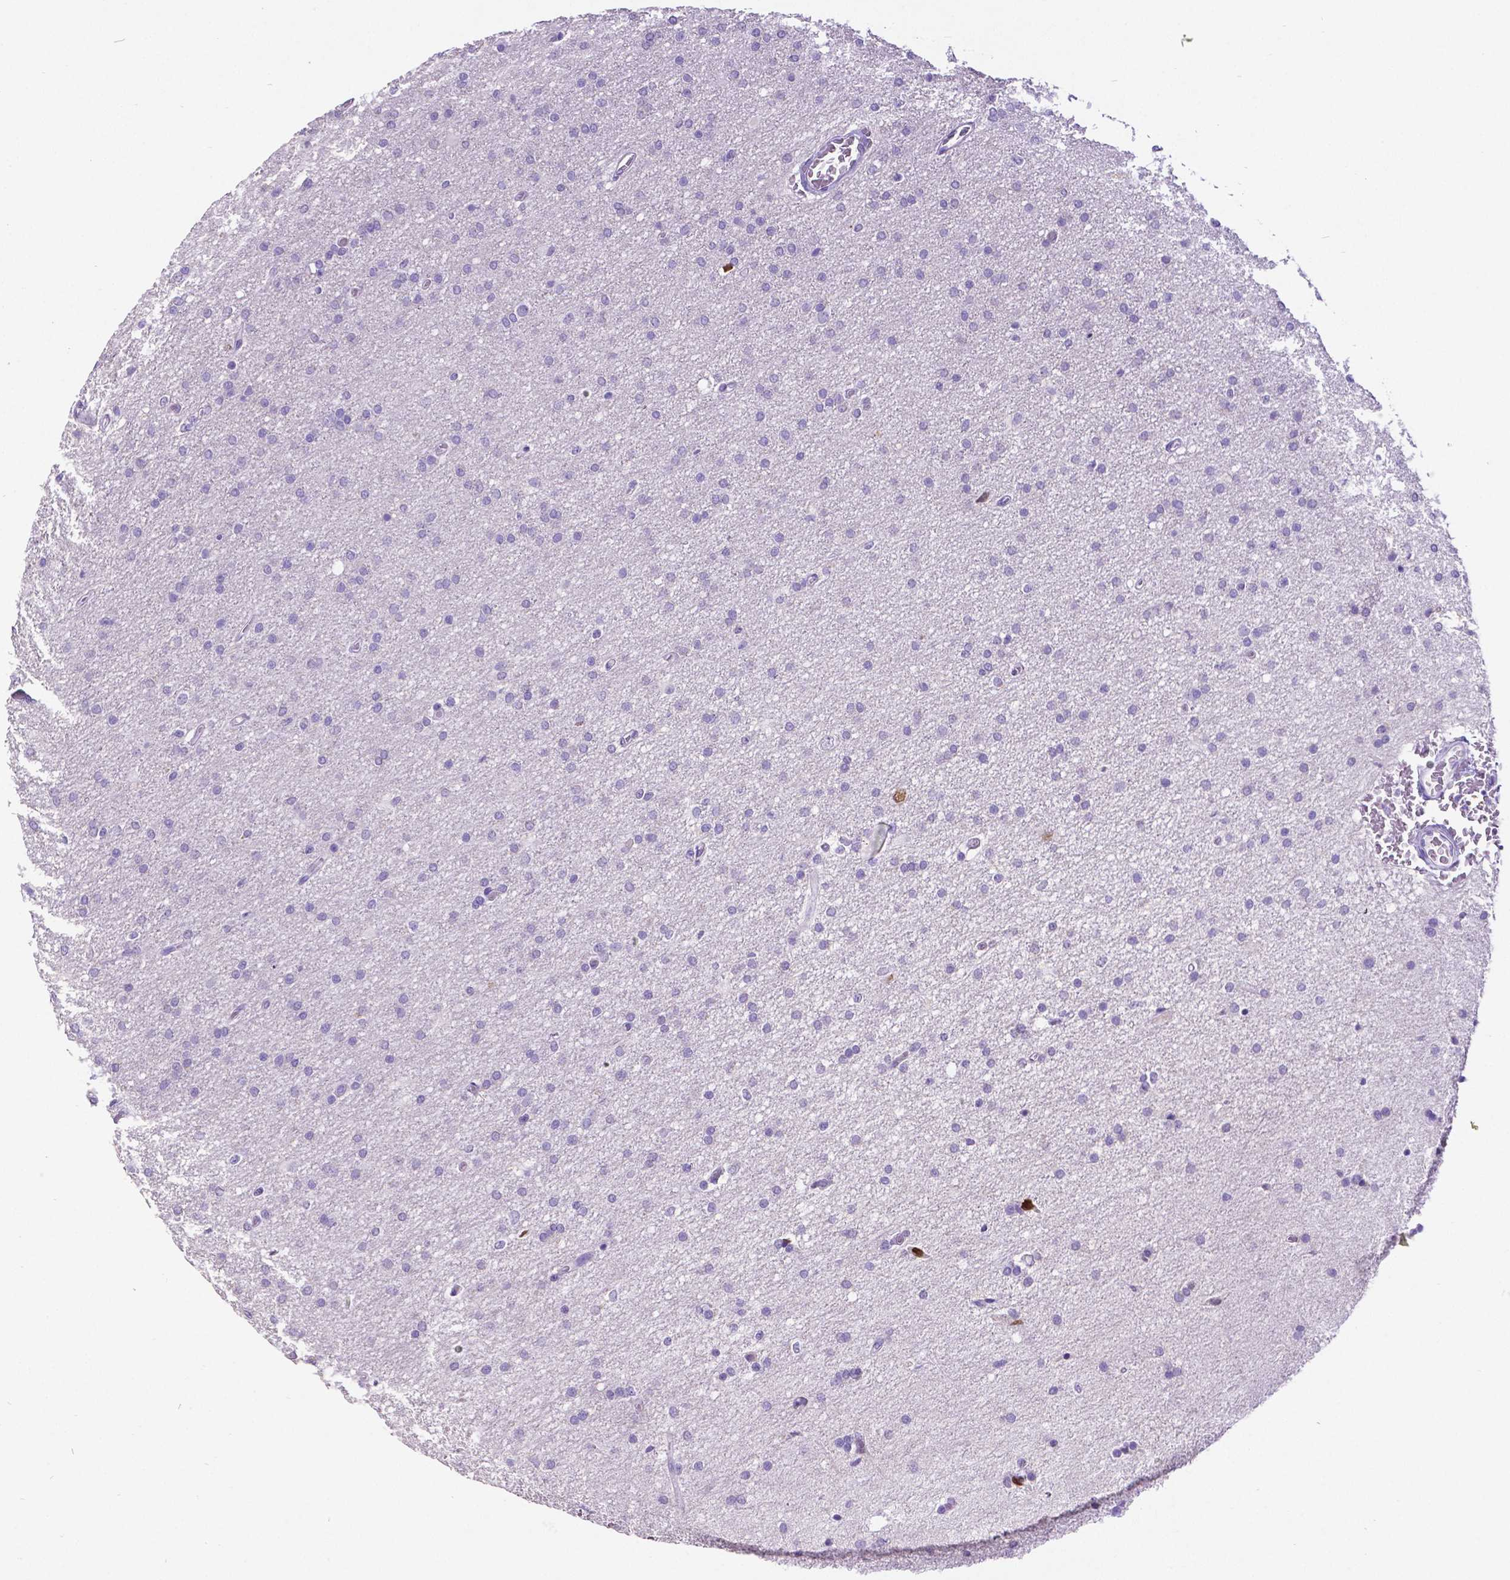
{"staining": {"intensity": "negative", "quantity": "none", "location": "none"}, "tissue": "glioma", "cell_type": "Tumor cells", "image_type": "cancer", "snomed": [{"axis": "morphology", "description": "Glioma, malignant, High grade"}, {"axis": "topography", "description": "Cerebral cortex"}], "caption": "Immunohistochemistry (IHC) photomicrograph of human malignant high-grade glioma stained for a protein (brown), which shows no staining in tumor cells.", "gene": "SATB2", "patient": {"sex": "male", "age": 70}}